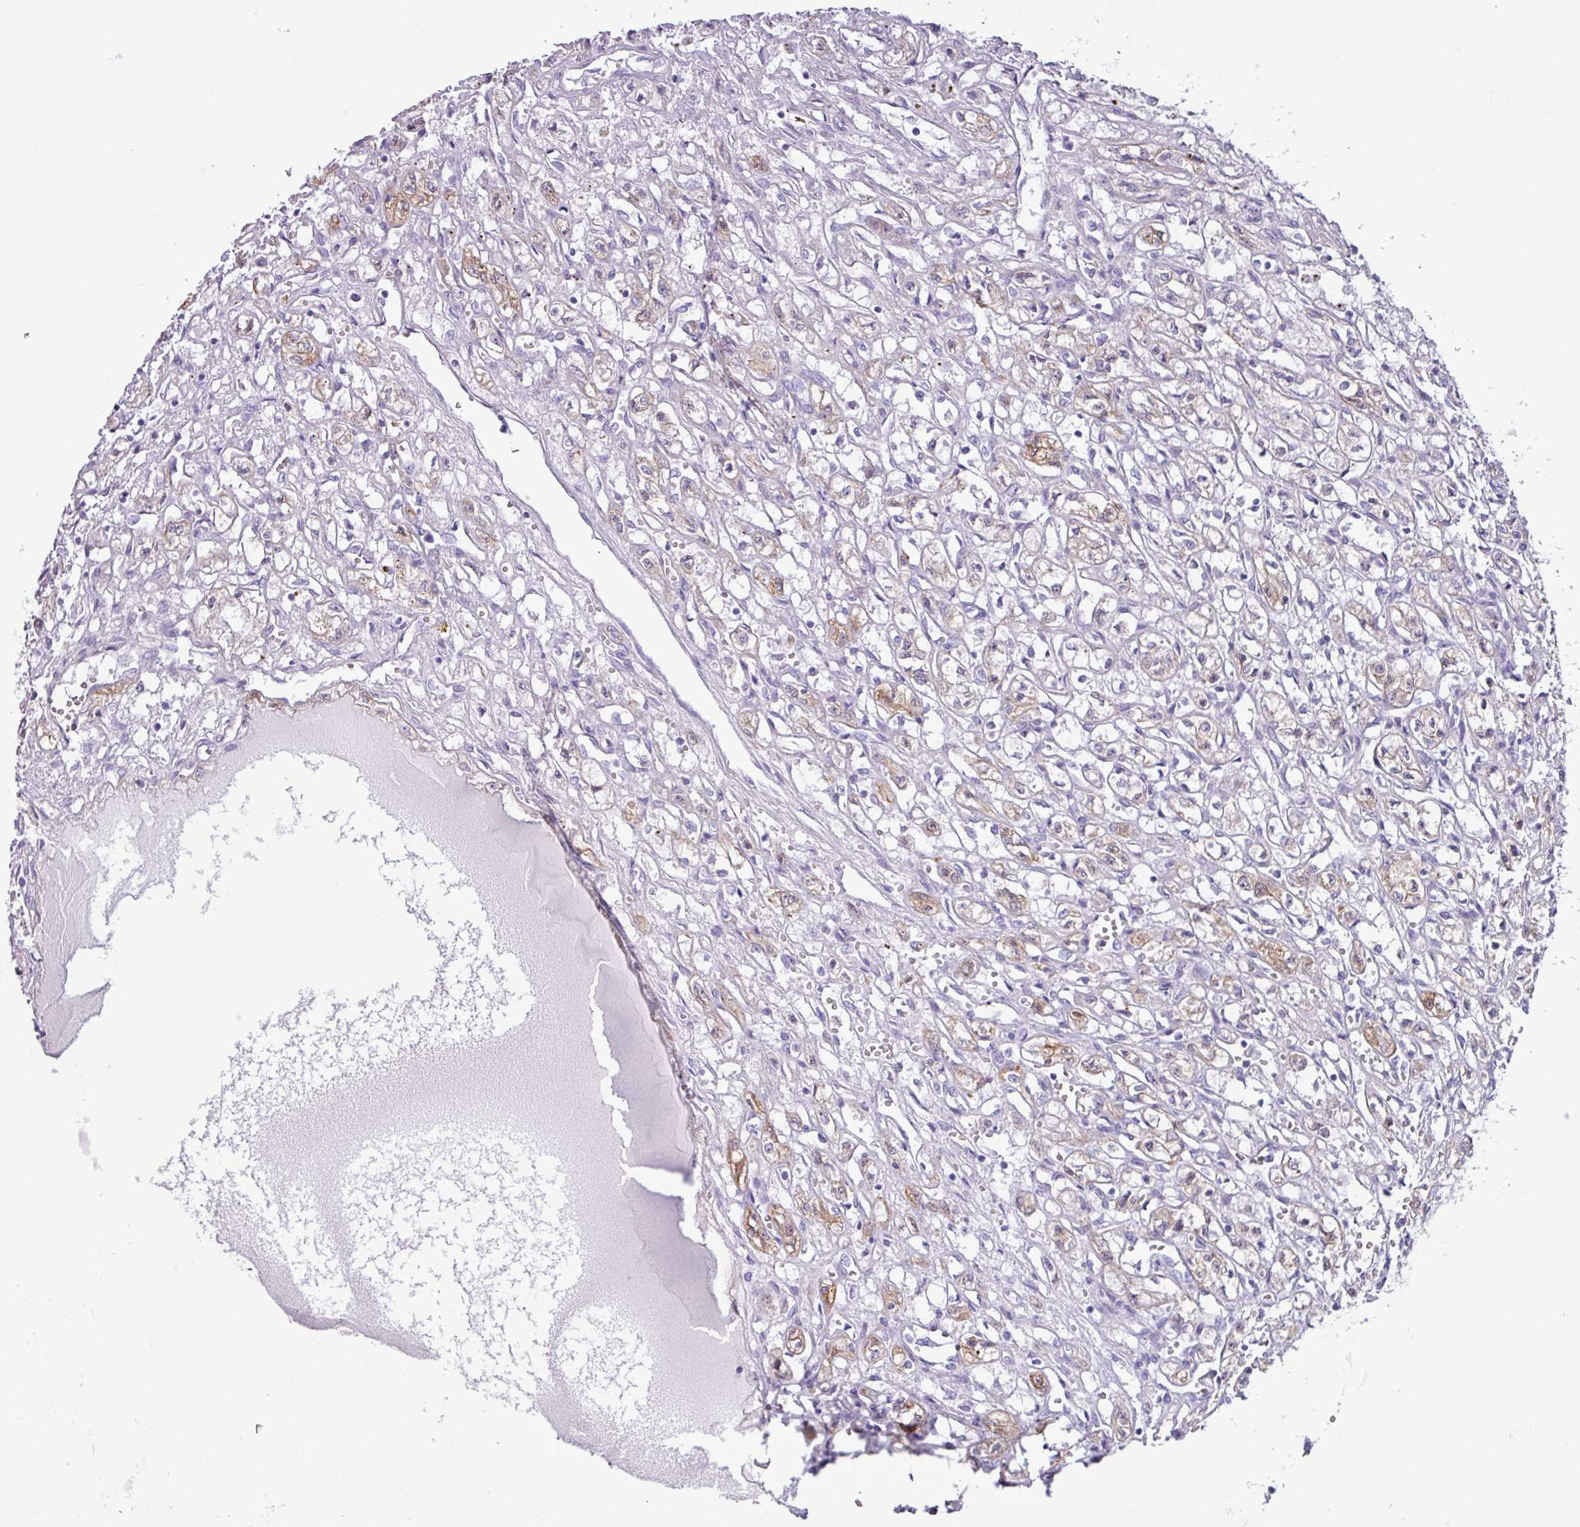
{"staining": {"intensity": "weak", "quantity": "<25%", "location": "cytoplasmic/membranous"}, "tissue": "renal cancer", "cell_type": "Tumor cells", "image_type": "cancer", "snomed": [{"axis": "morphology", "description": "Adenocarcinoma, NOS"}, {"axis": "topography", "description": "Kidney"}], "caption": "A high-resolution histopathology image shows immunohistochemistry staining of renal cancer, which displays no significant staining in tumor cells.", "gene": "SLC38A1", "patient": {"sex": "male", "age": 56}}